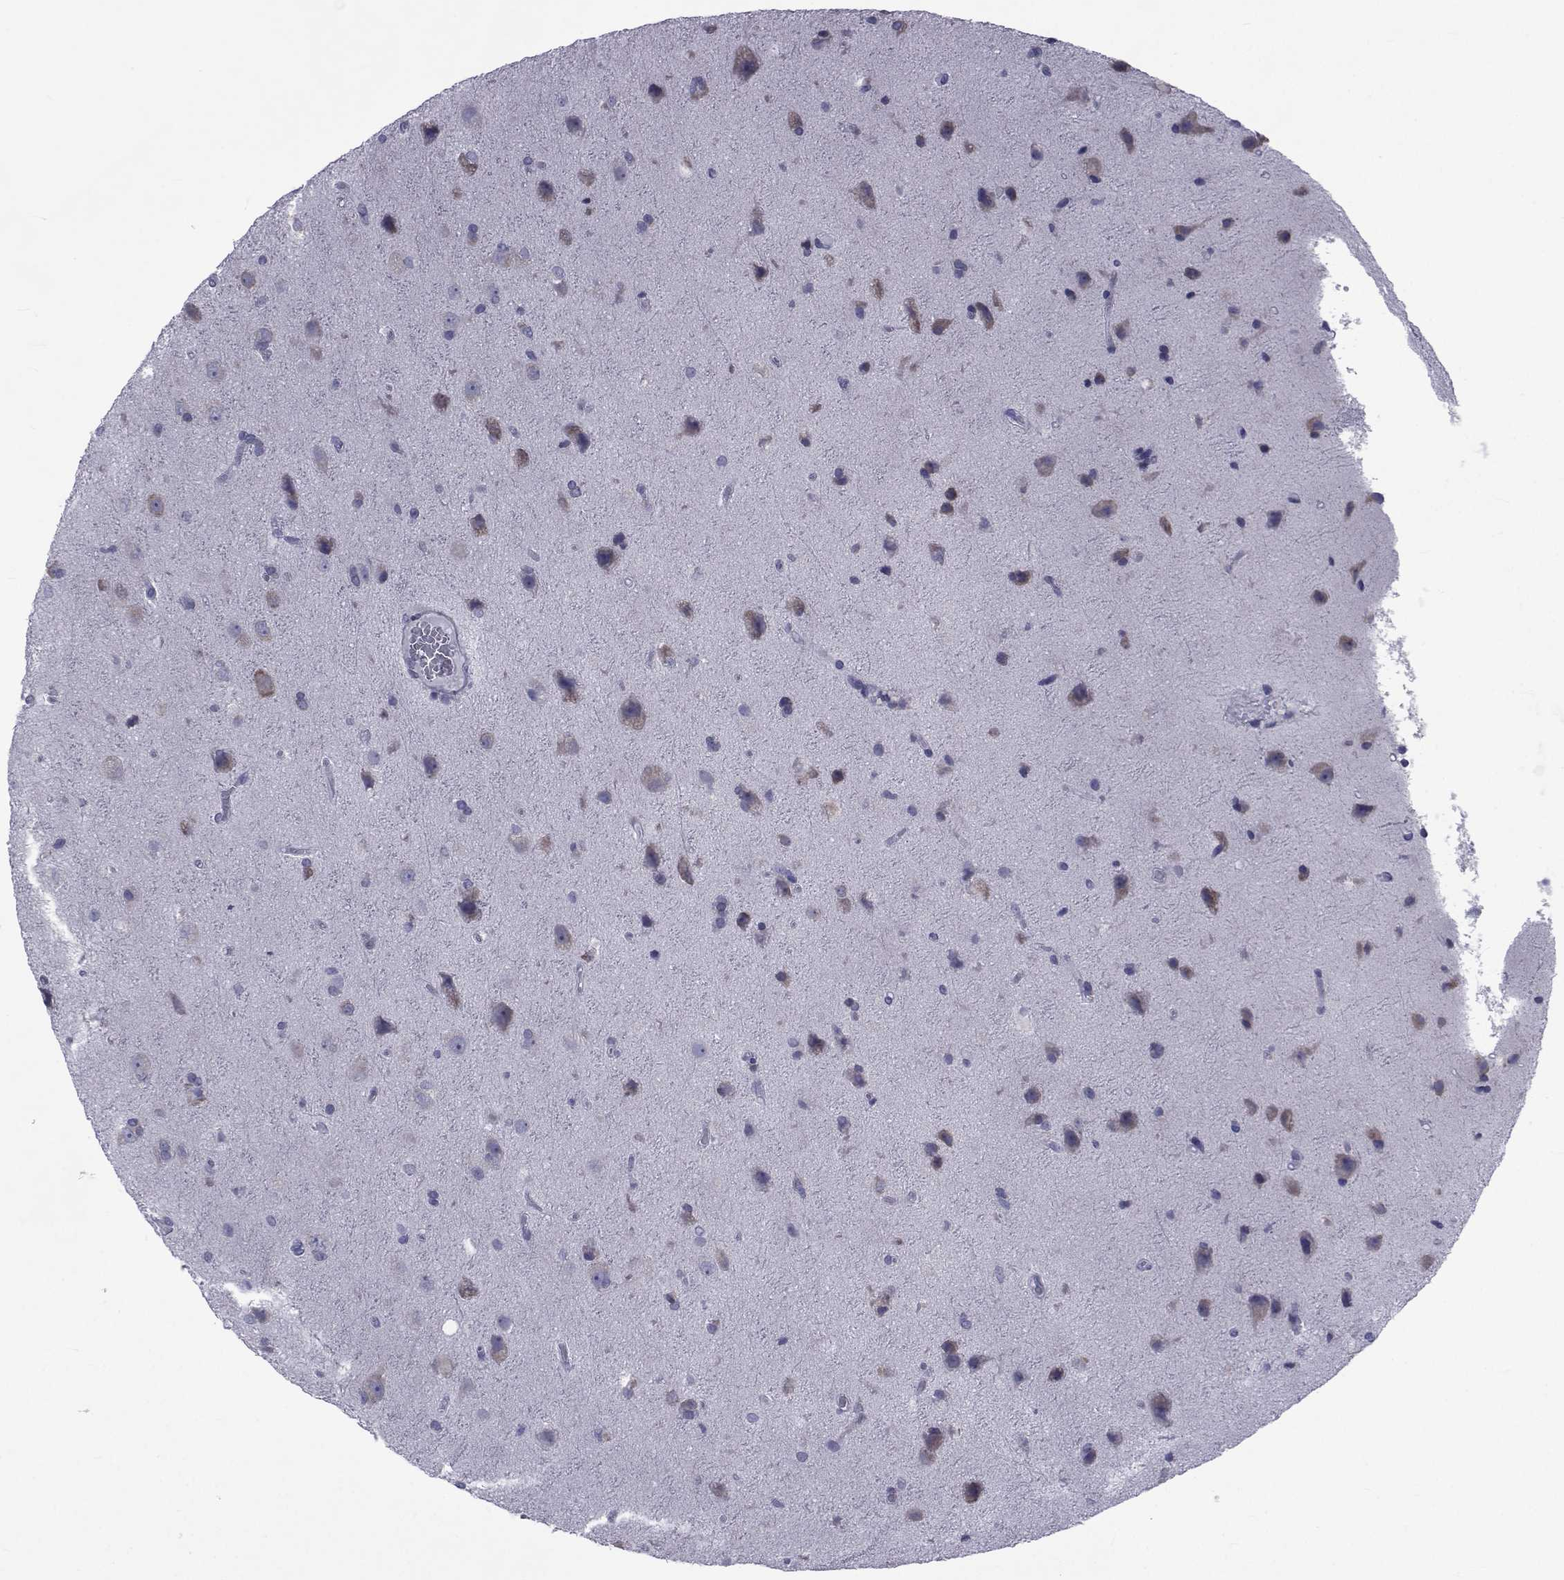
{"staining": {"intensity": "negative", "quantity": "none", "location": "none"}, "tissue": "glioma", "cell_type": "Tumor cells", "image_type": "cancer", "snomed": [{"axis": "morphology", "description": "Glioma, malignant, Low grade"}, {"axis": "topography", "description": "Brain"}], "caption": "Immunohistochemical staining of human glioma shows no significant staining in tumor cells. (Stains: DAB immunohistochemistry (IHC) with hematoxylin counter stain, Microscopy: brightfield microscopy at high magnification).", "gene": "GKAP1", "patient": {"sex": "male", "age": 58}}